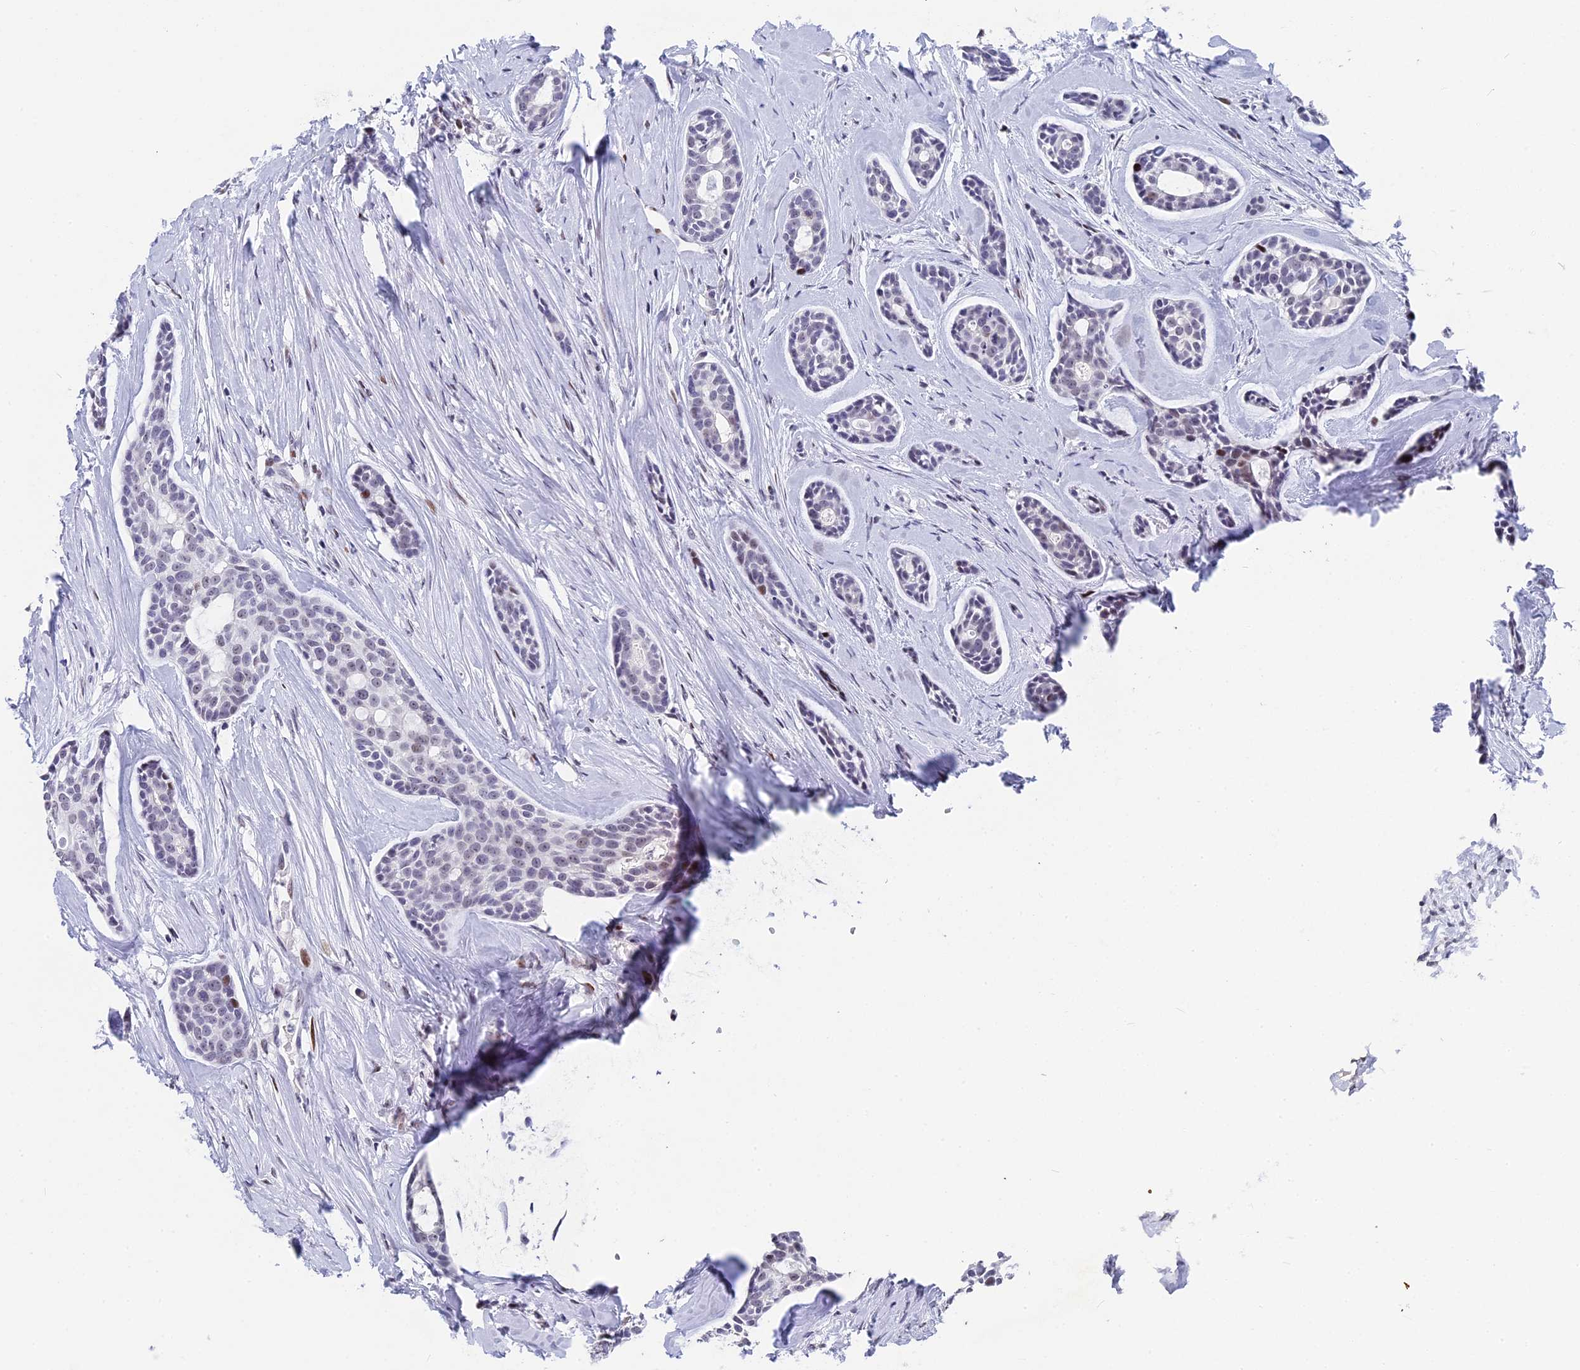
{"staining": {"intensity": "moderate", "quantity": "<25%", "location": "nuclear"}, "tissue": "head and neck cancer", "cell_type": "Tumor cells", "image_type": "cancer", "snomed": [{"axis": "morphology", "description": "Adenocarcinoma, NOS"}, {"axis": "topography", "description": "Subcutis"}, {"axis": "topography", "description": "Head-Neck"}], "caption": "Protein analysis of head and neck cancer tissue exhibits moderate nuclear expression in about <25% of tumor cells. Using DAB (3,3'-diaminobenzidine) (brown) and hematoxylin (blue) stains, captured at high magnification using brightfield microscopy.", "gene": "NSA2", "patient": {"sex": "female", "age": 73}}